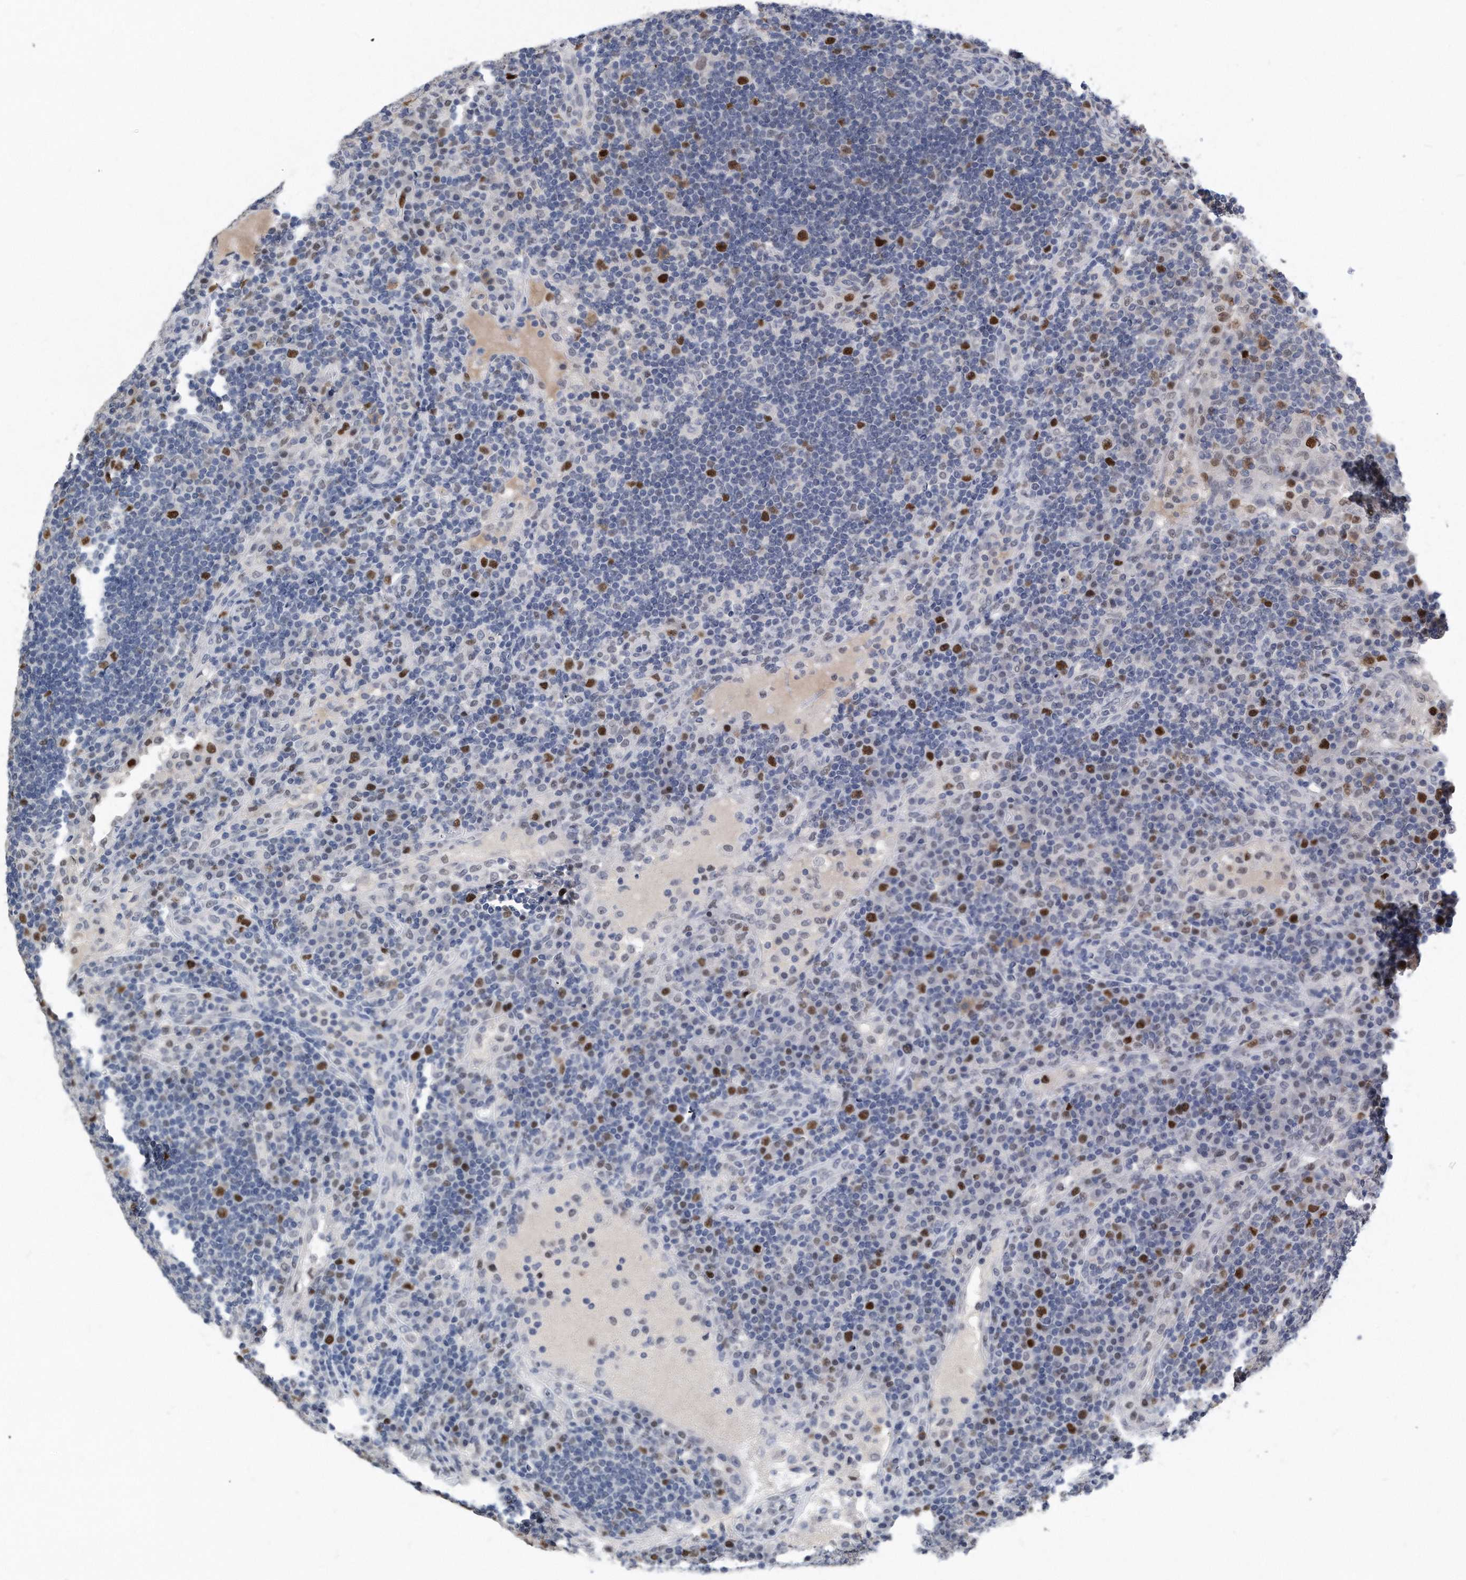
{"staining": {"intensity": "strong", "quantity": ">75%", "location": "nuclear"}, "tissue": "lymph node", "cell_type": "Germinal center cells", "image_type": "normal", "snomed": [{"axis": "morphology", "description": "Normal tissue, NOS"}, {"axis": "topography", "description": "Lymph node"}], "caption": "Protein staining demonstrates strong nuclear positivity in about >75% of germinal center cells in unremarkable lymph node.", "gene": "PCNA", "patient": {"sex": "female", "age": 53}}